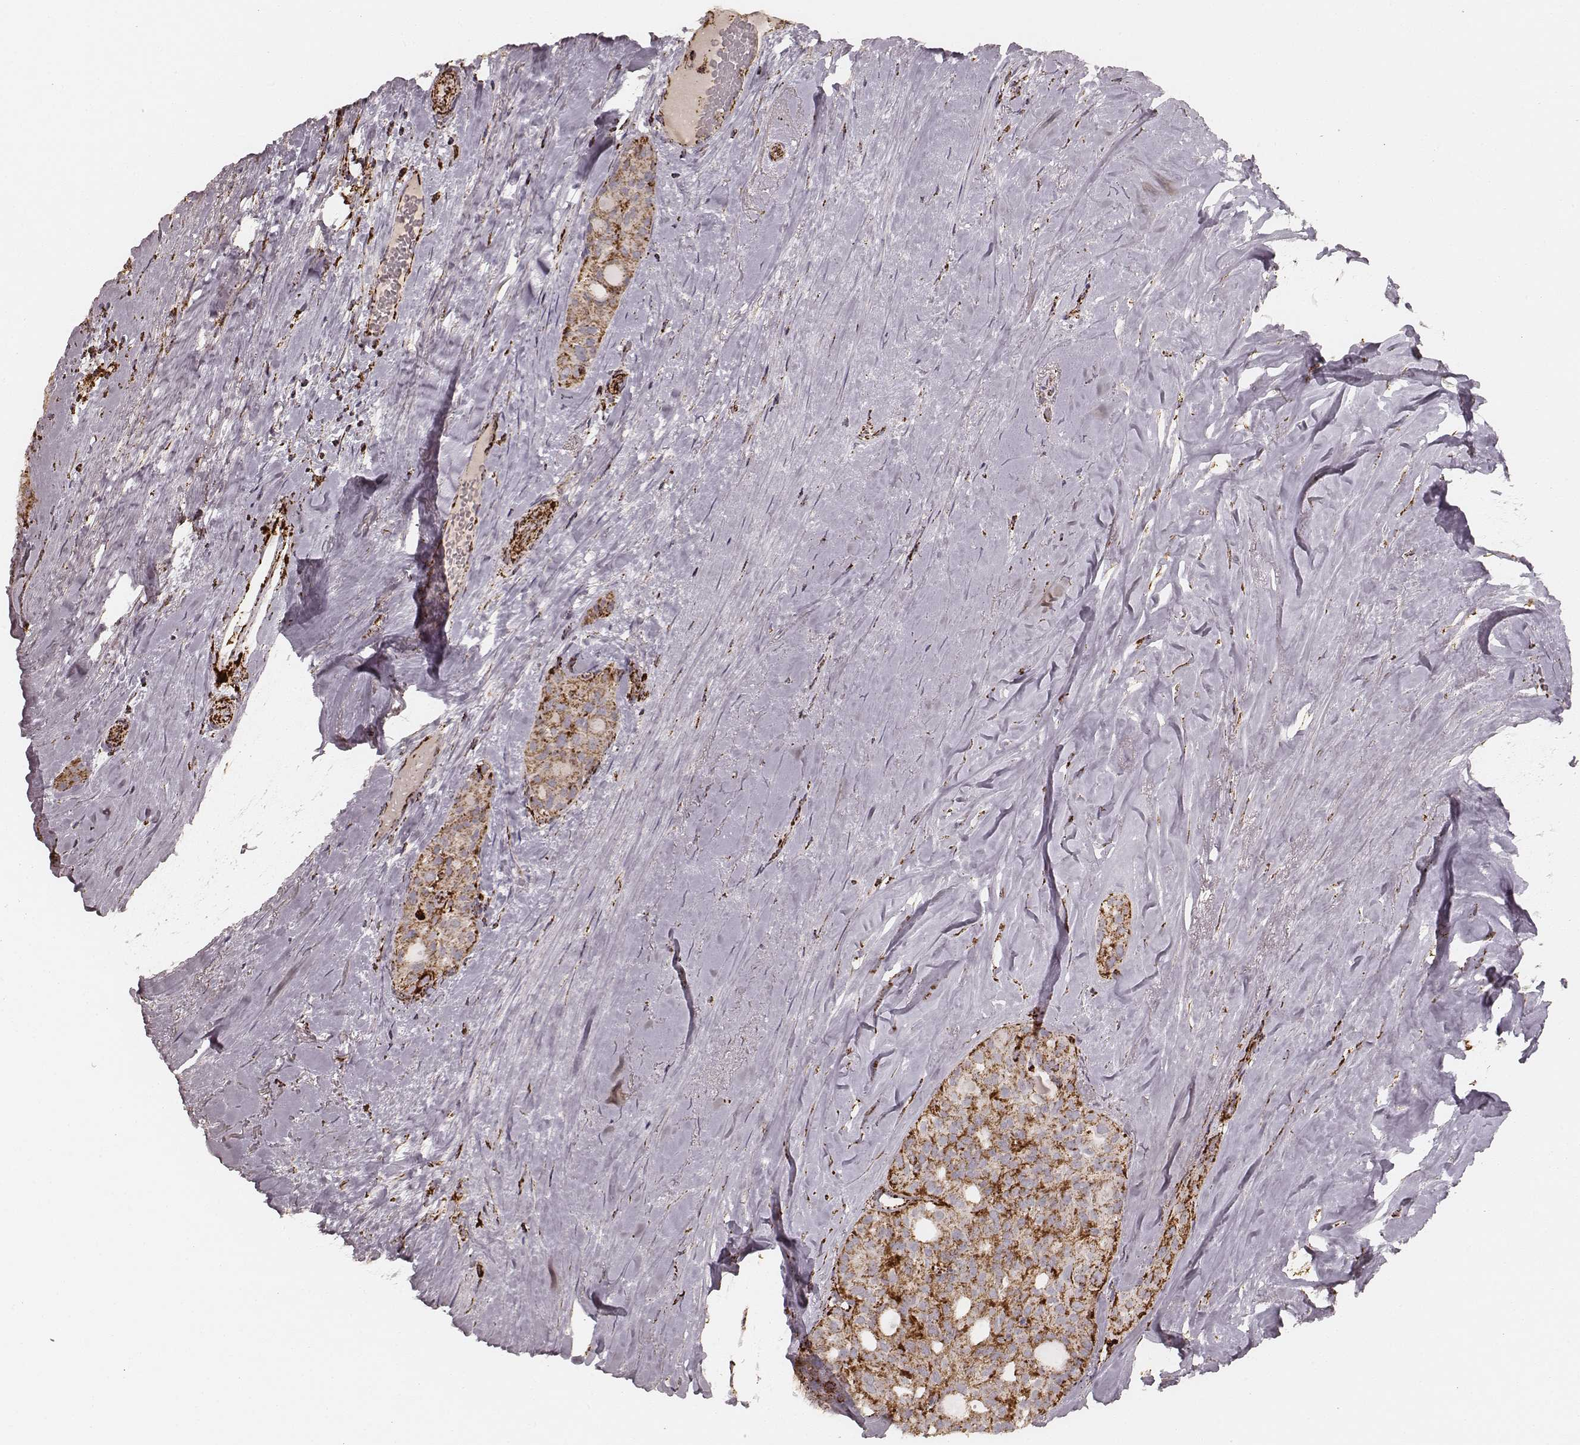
{"staining": {"intensity": "strong", "quantity": ">75%", "location": "cytoplasmic/membranous"}, "tissue": "thyroid cancer", "cell_type": "Tumor cells", "image_type": "cancer", "snomed": [{"axis": "morphology", "description": "Follicular adenoma carcinoma, NOS"}, {"axis": "topography", "description": "Thyroid gland"}], "caption": "IHC histopathology image of neoplastic tissue: human follicular adenoma carcinoma (thyroid) stained using immunohistochemistry (IHC) displays high levels of strong protein expression localized specifically in the cytoplasmic/membranous of tumor cells, appearing as a cytoplasmic/membranous brown color.", "gene": "CS", "patient": {"sex": "male", "age": 75}}